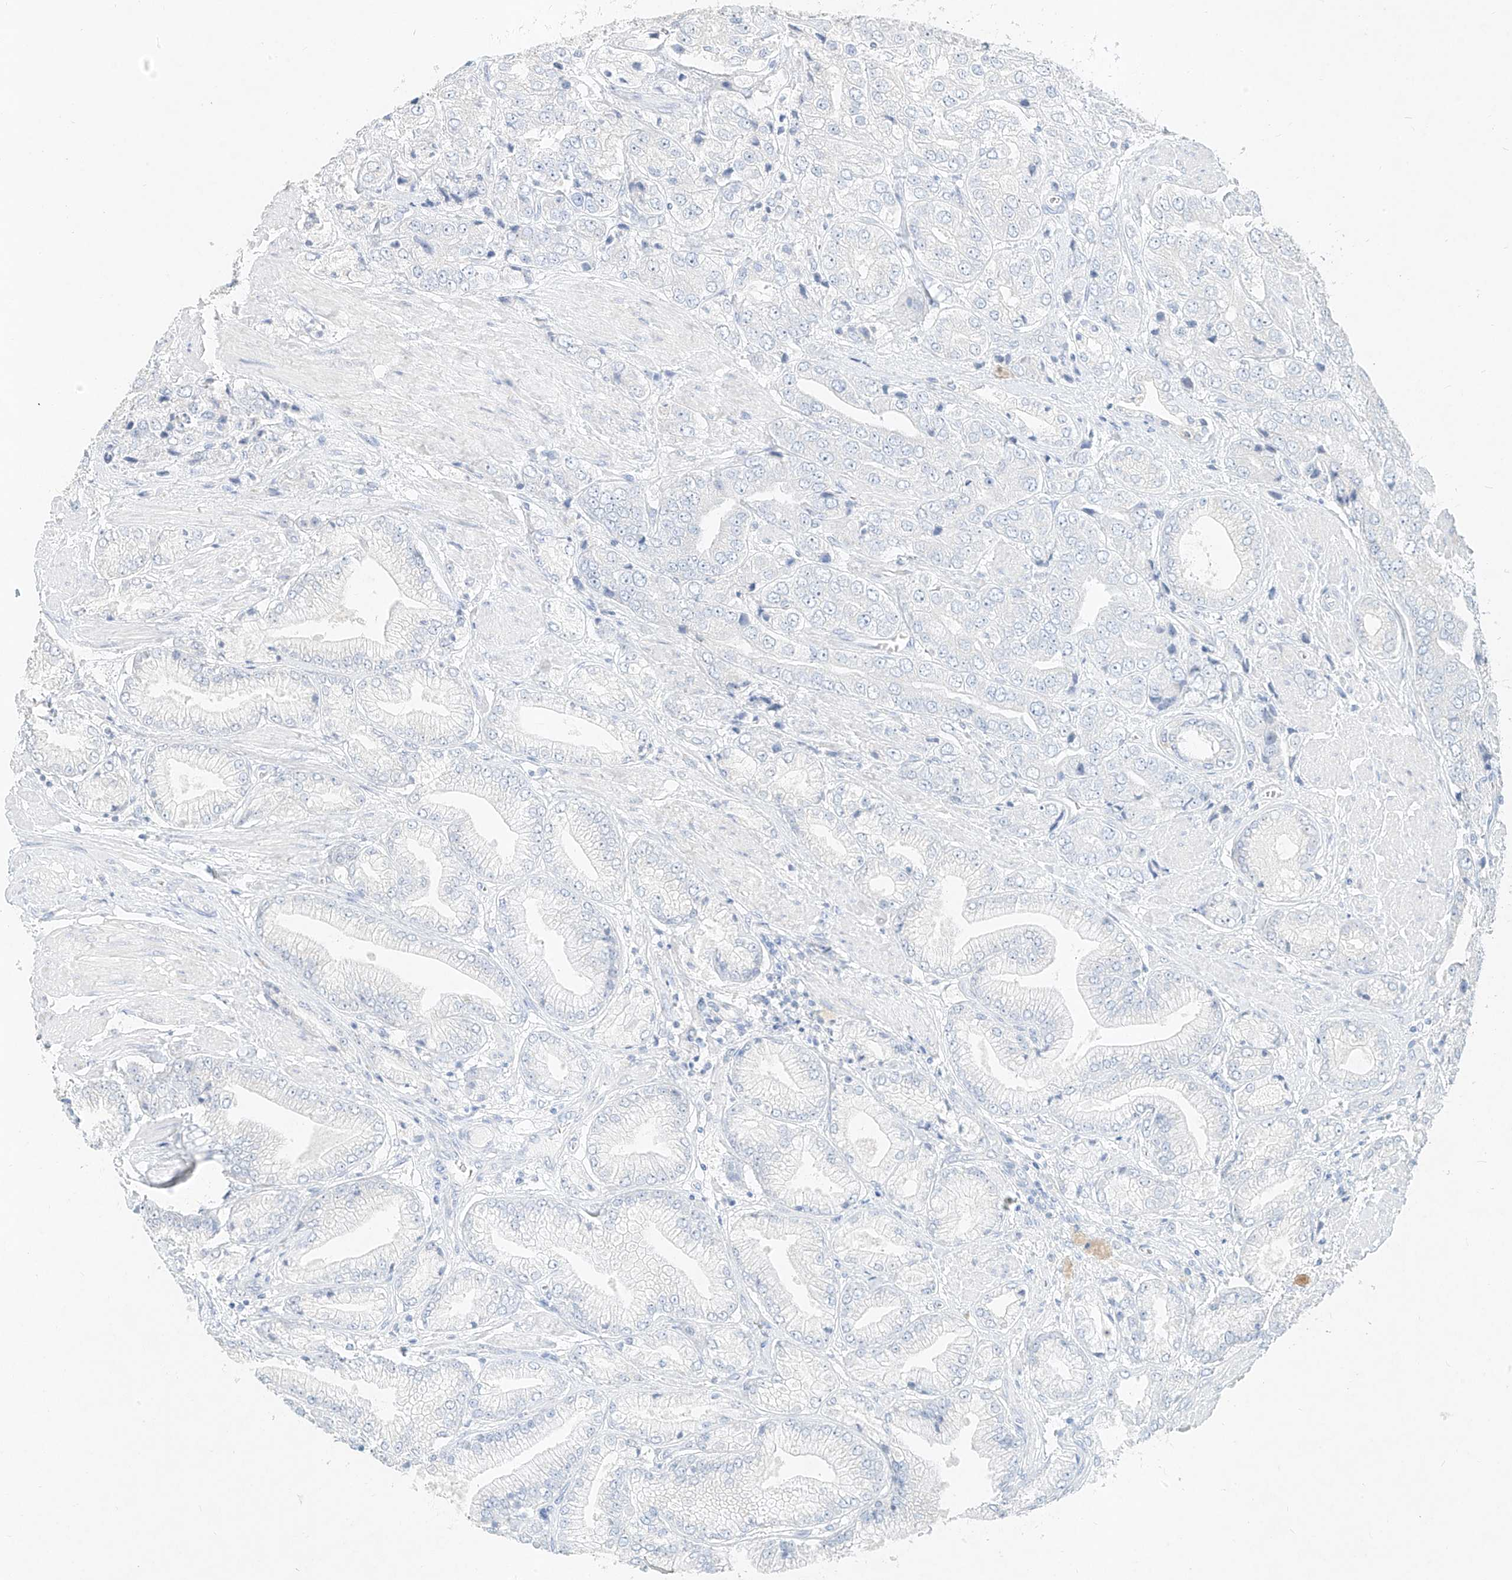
{"staining": {"intensity": "negative", "quantity": "none", "location": "none"}, "tissue": "prostate cancer", "cell_type": "Tumor cells", "image_type": "cancer", "snomed": [{"axis": "morphology", "description": "Adenocarcinoma, High grade"}, {"axis": "topography", "description": "Prostate"}], "caption": "Human adenocarcinoma (high-grade) (prostate) stained for a protein using immunohistochemistry (IHC) displays no positivity in tumor cells.", "gene": "ZZEF1", "patient": {"sex": "male", "age": 50}}